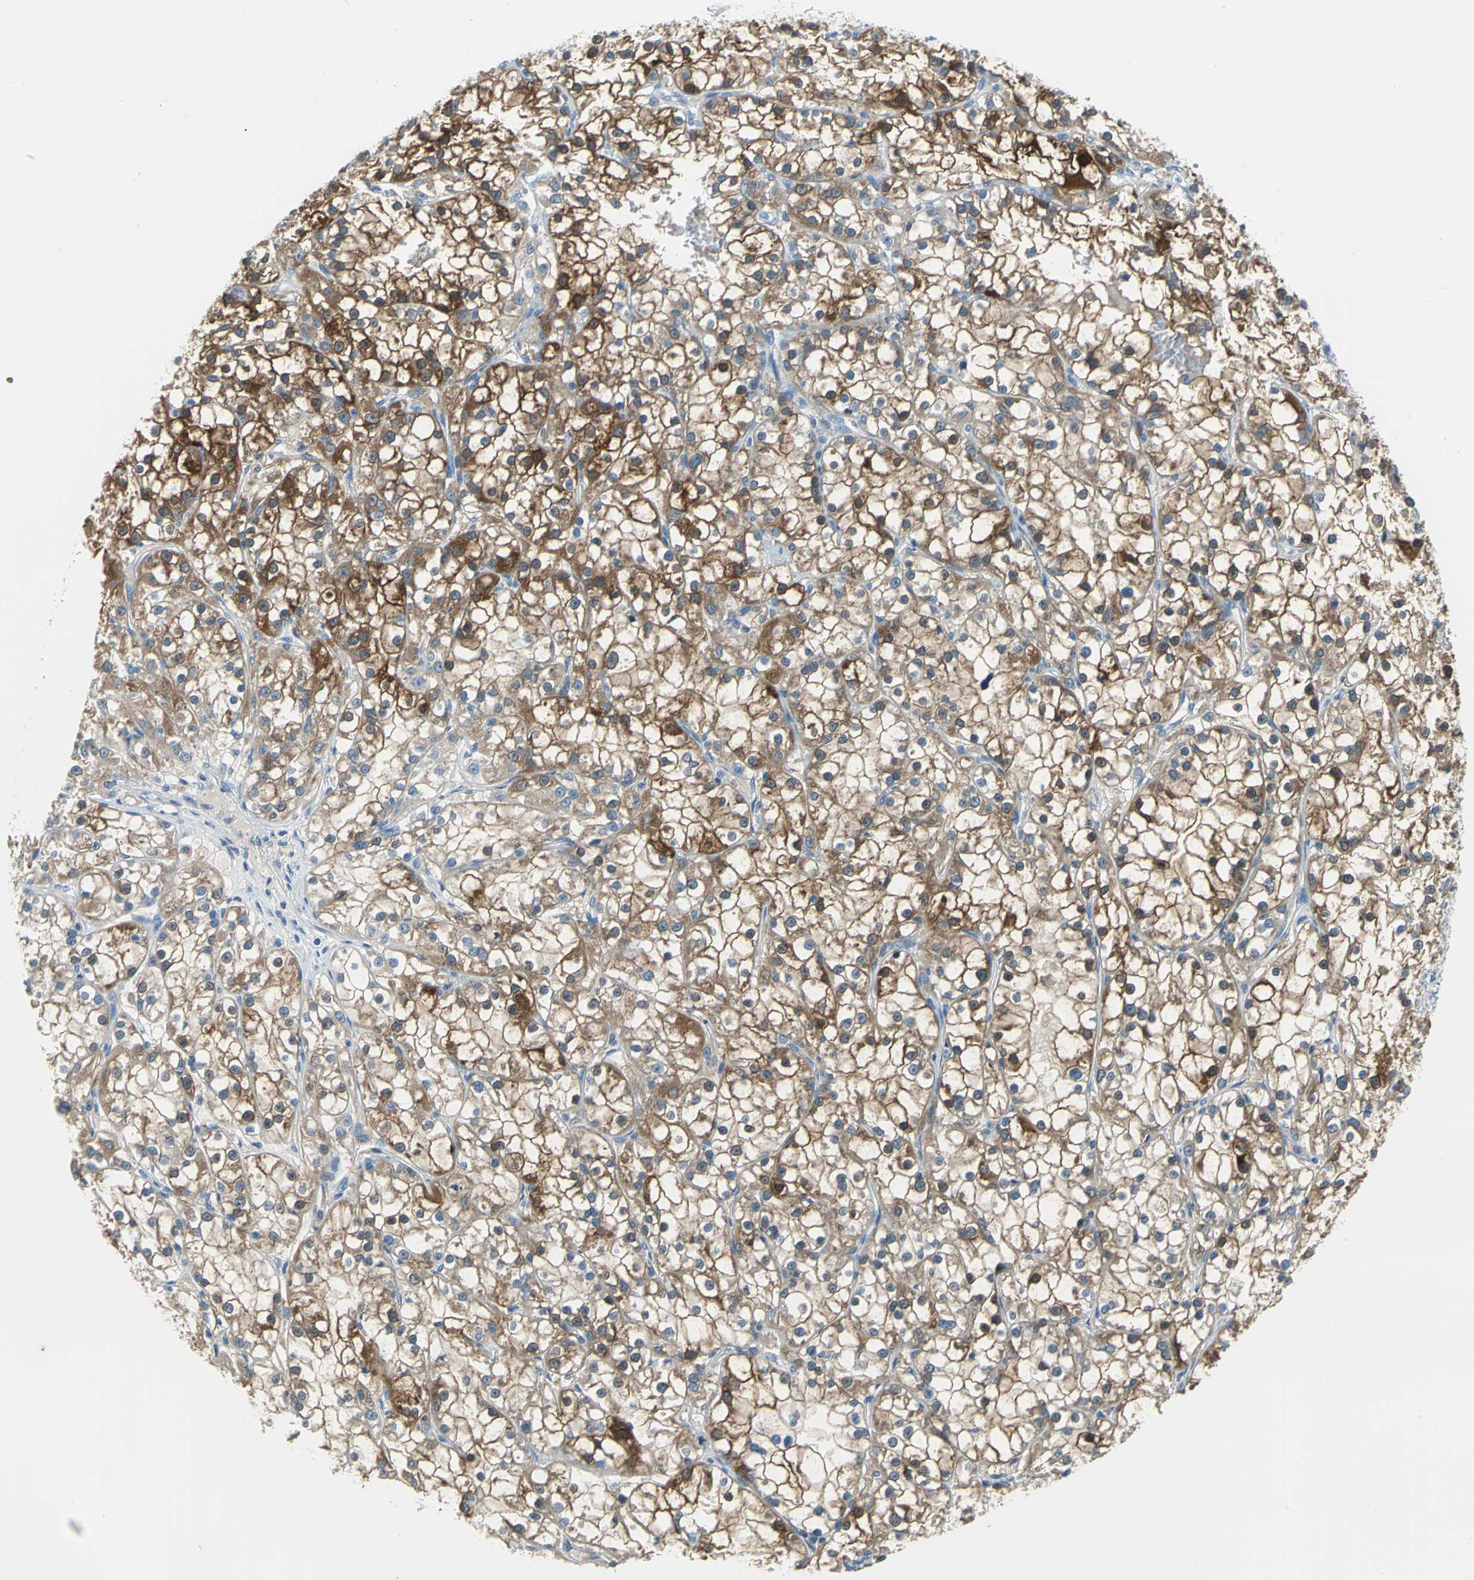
{"staining": {"intensity": "strong", "quantity": ">75%", "location": "cytoplasmic/membranous"}, "tissue": "renal cancer", "cell_type": "Tumor cells", "image_type": "cancer", "snomed": [{"axis": "morphology", "description": "Adenocarcinoma, NOS"}, {"axis": "topography", "description": "Kidney"}], "caption": "The immunohistochemical stain highlights strong cytoplasmic/membranous expression in tumor cells of adenocarcinoma (renal) tissue.", "gene": "PKLR", "patient": {"sex": "female", "age": 52}}